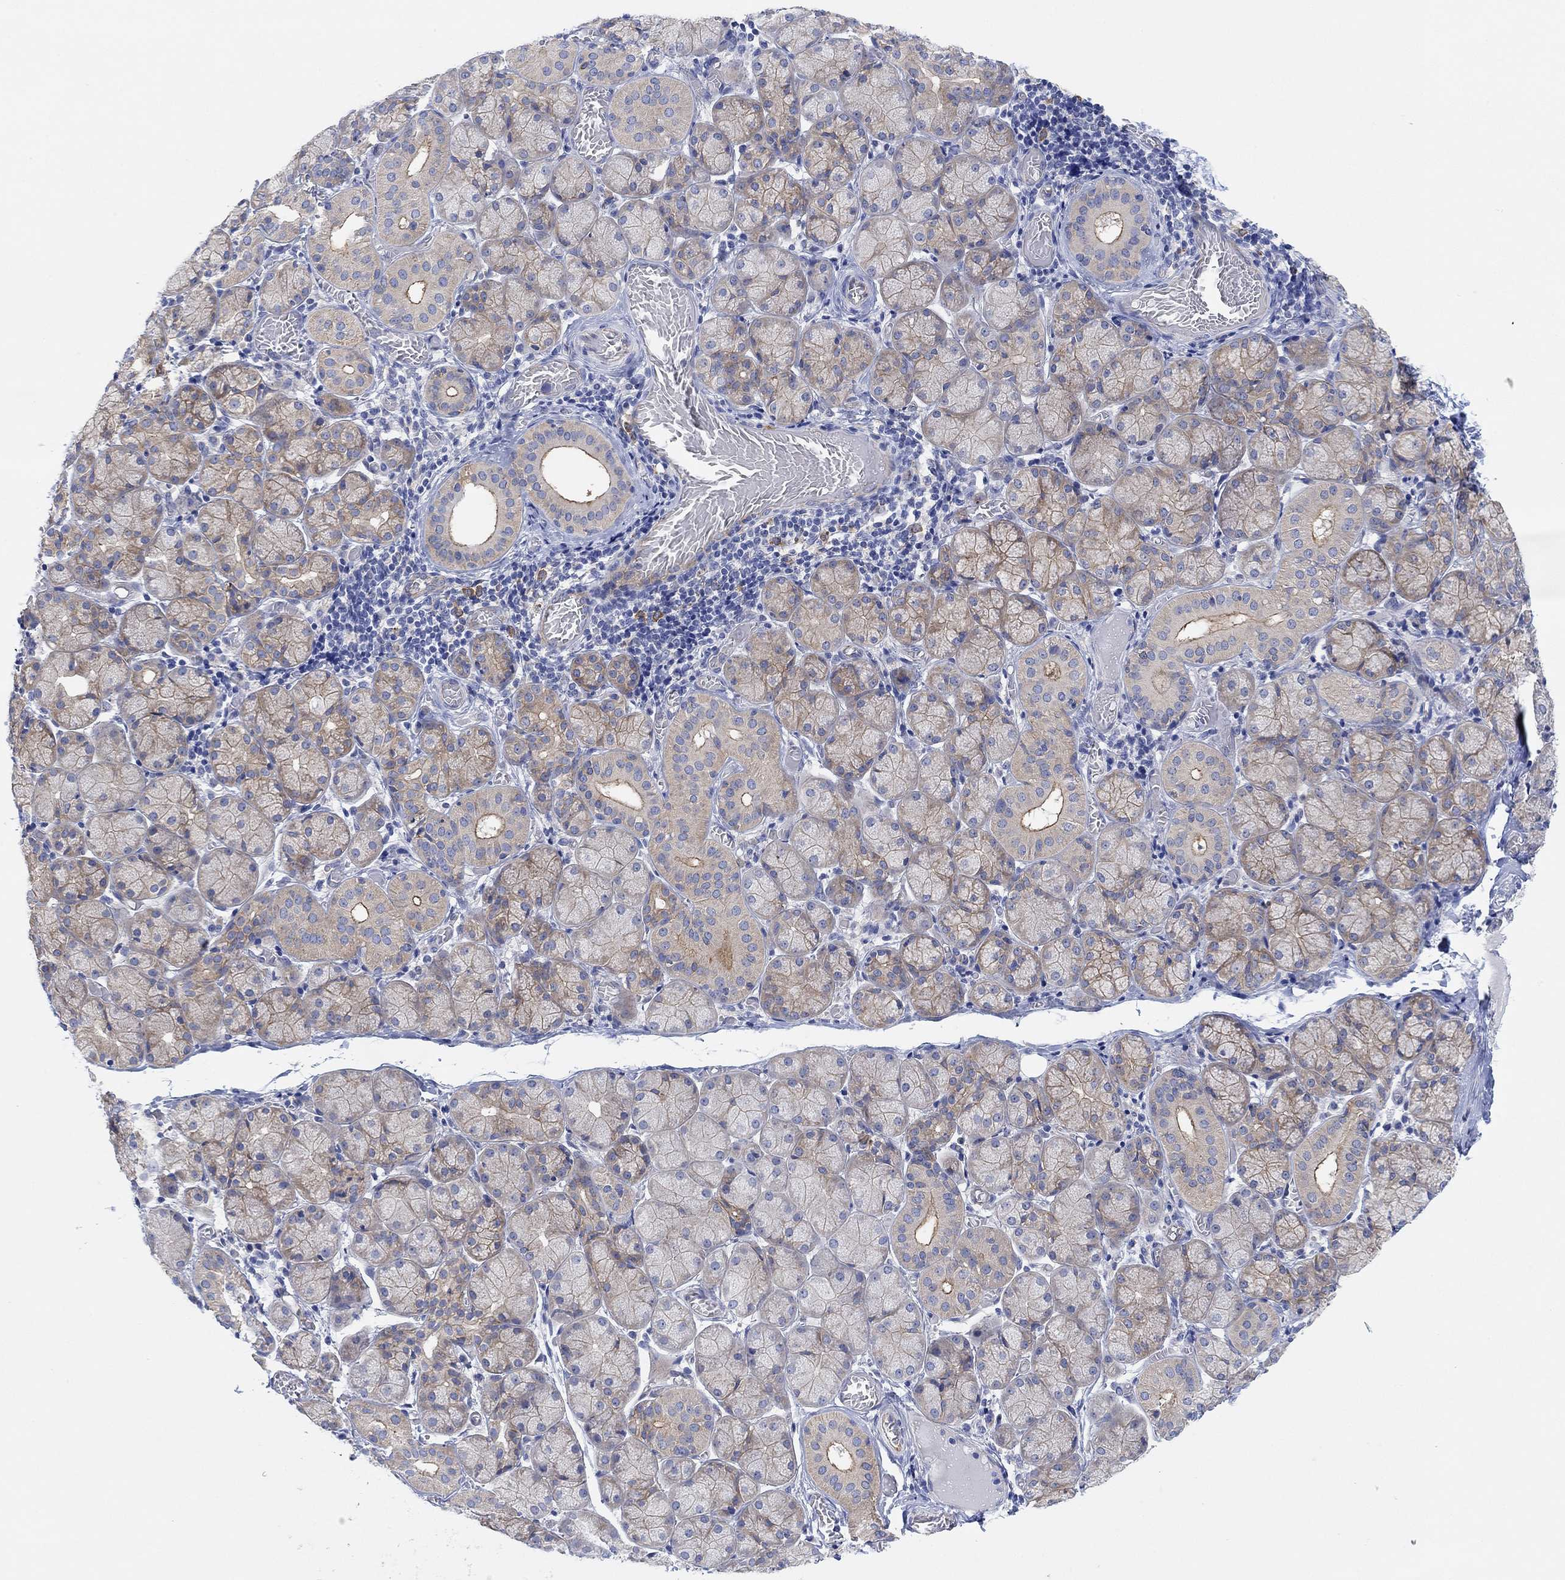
{"staining": {"intensity": "moderate", "quantity": "<25%", "location": "cytoplasmic/membranous"}, "tissue": "salivary gland", "cell_type": "Glandular cells", "image_type": "normal", "snomed": [{"axis": "morphology", "description": "Normal tissue, NOS"}, {"axis": "topography", "description": "Salivary gland"}, {"axis": "topography", "description": "Peripheral nerve tissue"}], "caption": "Immunohistochemical staining of normal salivary gland exhibits <25% levels of moderate cytoplasmic/membranous protein staining in approximately <25% of glandular cells. The staining was performed using DAB to visualize the protein expression in brown, while the nuclei were stained in blue with hematoxylin (Magnification: 20x).", "gene": "RGS1", "patient": {"sex": "female", "age": 24}}